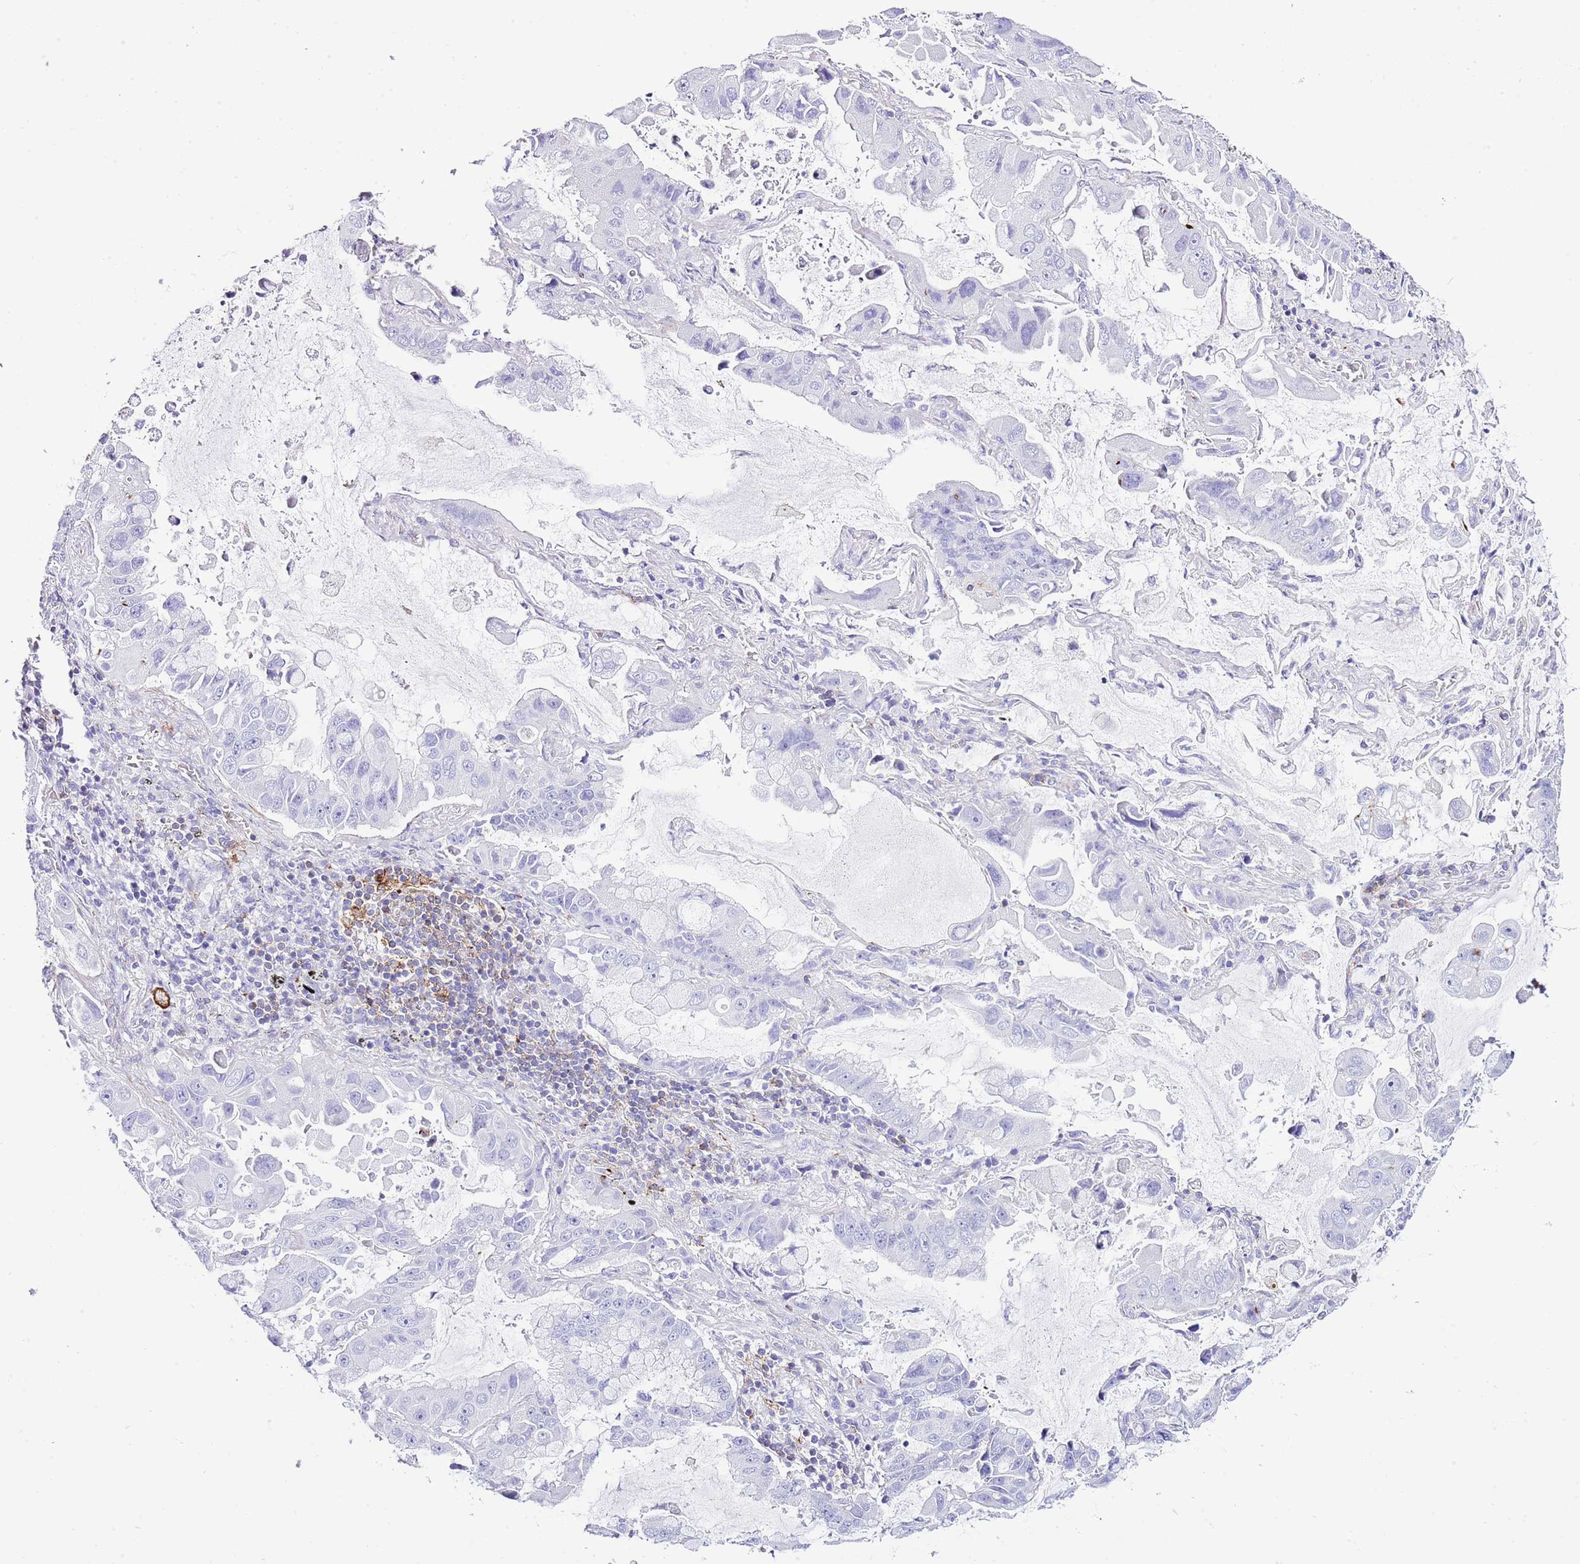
{"staining": {"intensity": "moderate", "quantity": "<25%", "location": "cytoplasmic/membranous,nuclear"}, "tissue": "lung cancer", "cell_type": "Tumor cells", "image_type": "cancer", "snomed": [{"axis": "morphology", "description": "Adenocarcinoma, NOS"}, {"axis": "topography", "description": "Lung"}], "caption": "Immunohistochemistry image of human lung cancer stained for a protein (brown), which shows low levels of moderate cytoplasmic/membranous and nuclear staining in about <25% of tumor cells.", "gene": "ALDH3A1", "patient": {"sex": "male", "age": 64}}